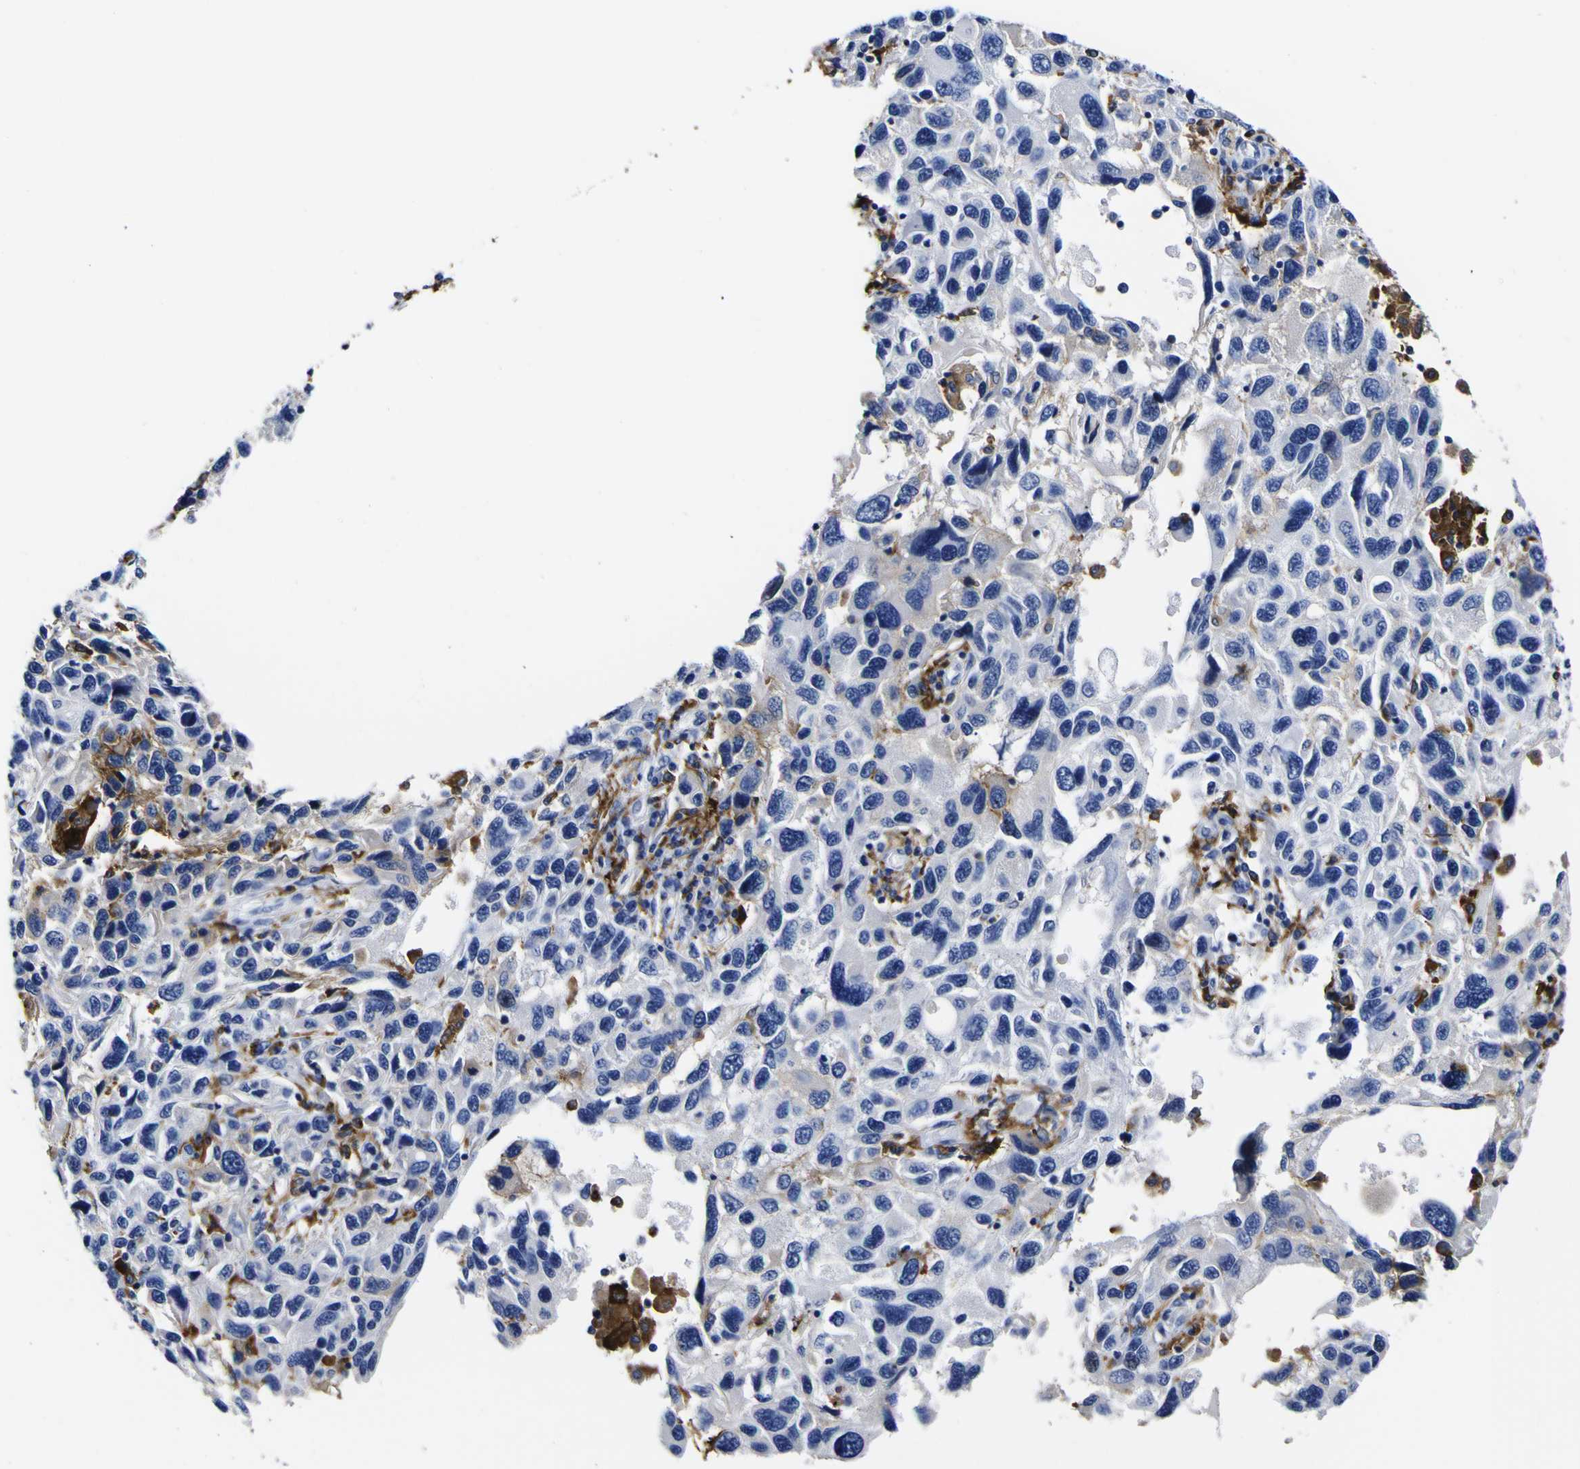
{"staining": {"intensity": "strong", "quantity": "<25%", "location": "cytoplasmic/membranous"}, "tissue": "melanoma", "cell_type": "Tumor cells", "image_type": "cancer", "snomed": [{"axis": "morphology", "description": "Malignant melanoma, NOS"}, {"axis": "topography", "description": "Skin"}], "caption": "An image of human malignant melanoma stained for a protein exhibits strong cytoplasmic/membranous brown staining in tumor cells.", "gene": "HLA-DQA1", "patient": {"sex": "male", "age": 53}}